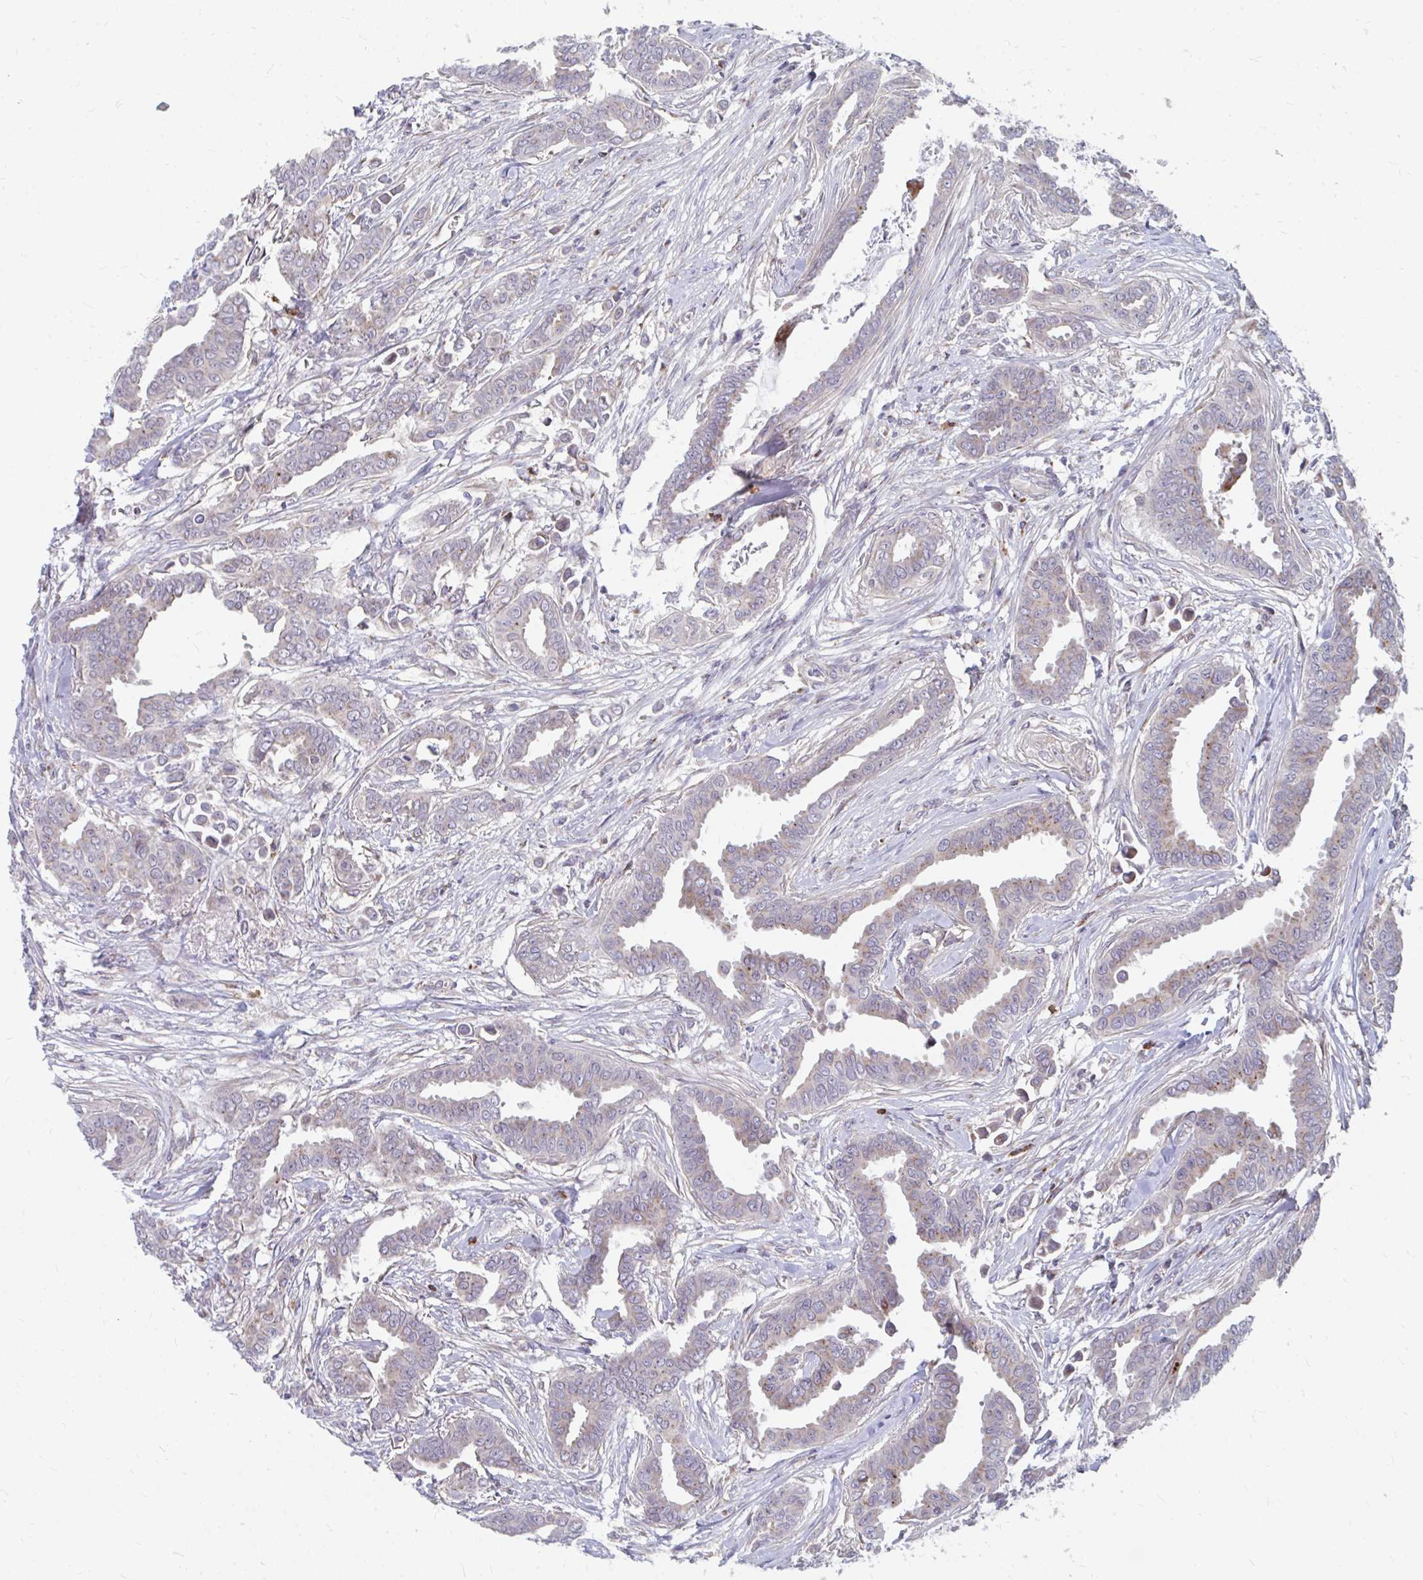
{"staining": {"intensity": "weak", "quantity": "<25%", "location": "cytoplasmic/membranous"}, "tissue": "breast cancer", "cell_type": "Tumor cells", "image_type": "cancer", "snomed": [{"axis": "morphology", "description": "Duct carcinoma"}, {"axis": "topography", "description": "Breast"}], "caption": "IHC micrograph of neoplastic tissue: human breast cancer (intraductal carcinoma) stained with DAB demonstrates no significant protein expression in tumor cells.", "gene": "PABIR3", "patient": {"sex": "female", "age": 45}}